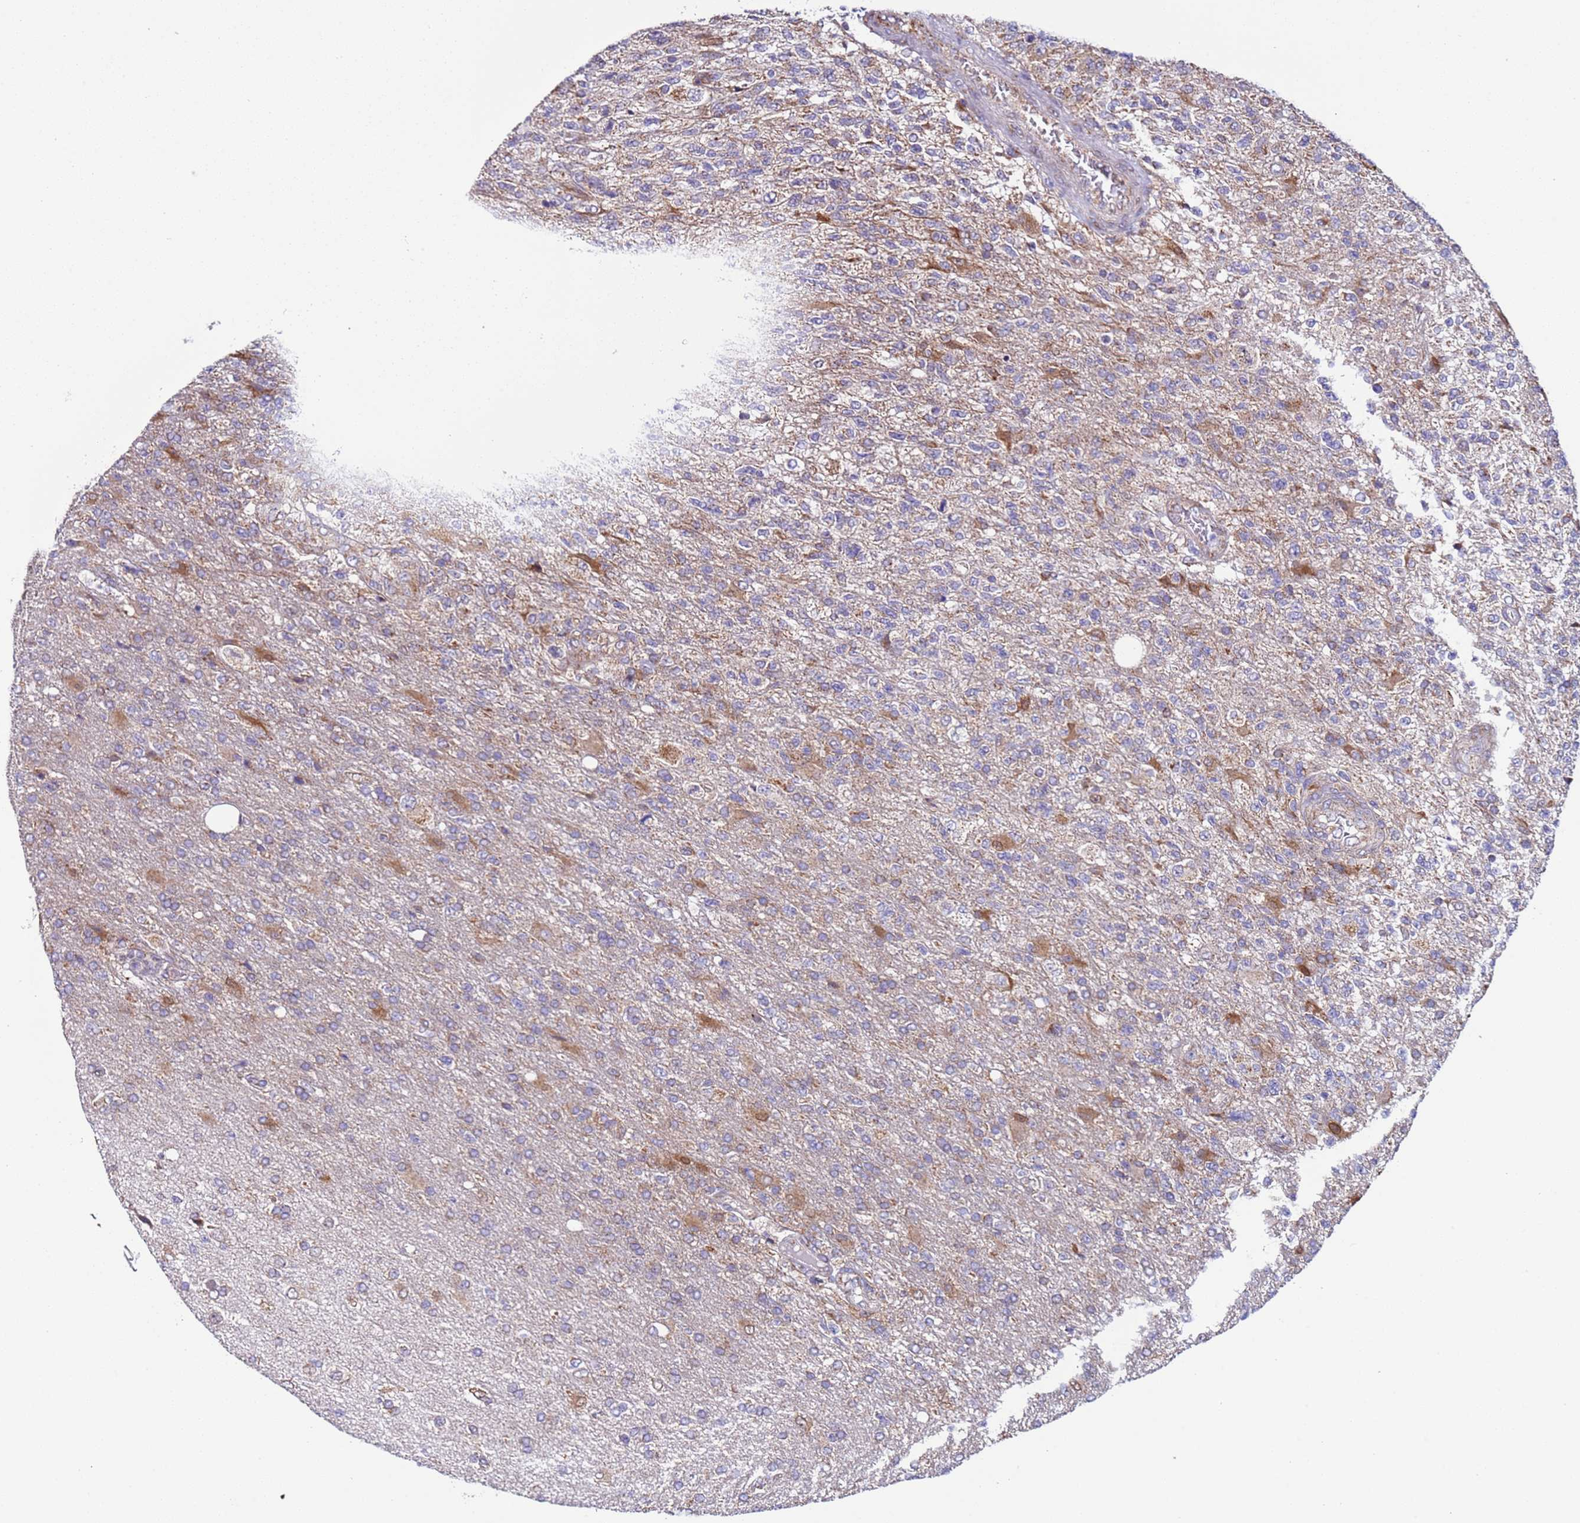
{"staining": {"intensity": "negative", "quantity": "none", "location": "none"}, "tissue": "glioma", "cell_type": "Tumor cells", "image_type": "cancer", "snomed": [{"axis": "morphology", "description": "Glioma, malignant, High grade"}, {"axis": "topography", "description": "Brain"}], "caption": "Immunohistochemical staining of glioma displays no significant positivity in tumor cells.", "gene": "AHI1", "patient": {"sex": "male", "age": 56}}